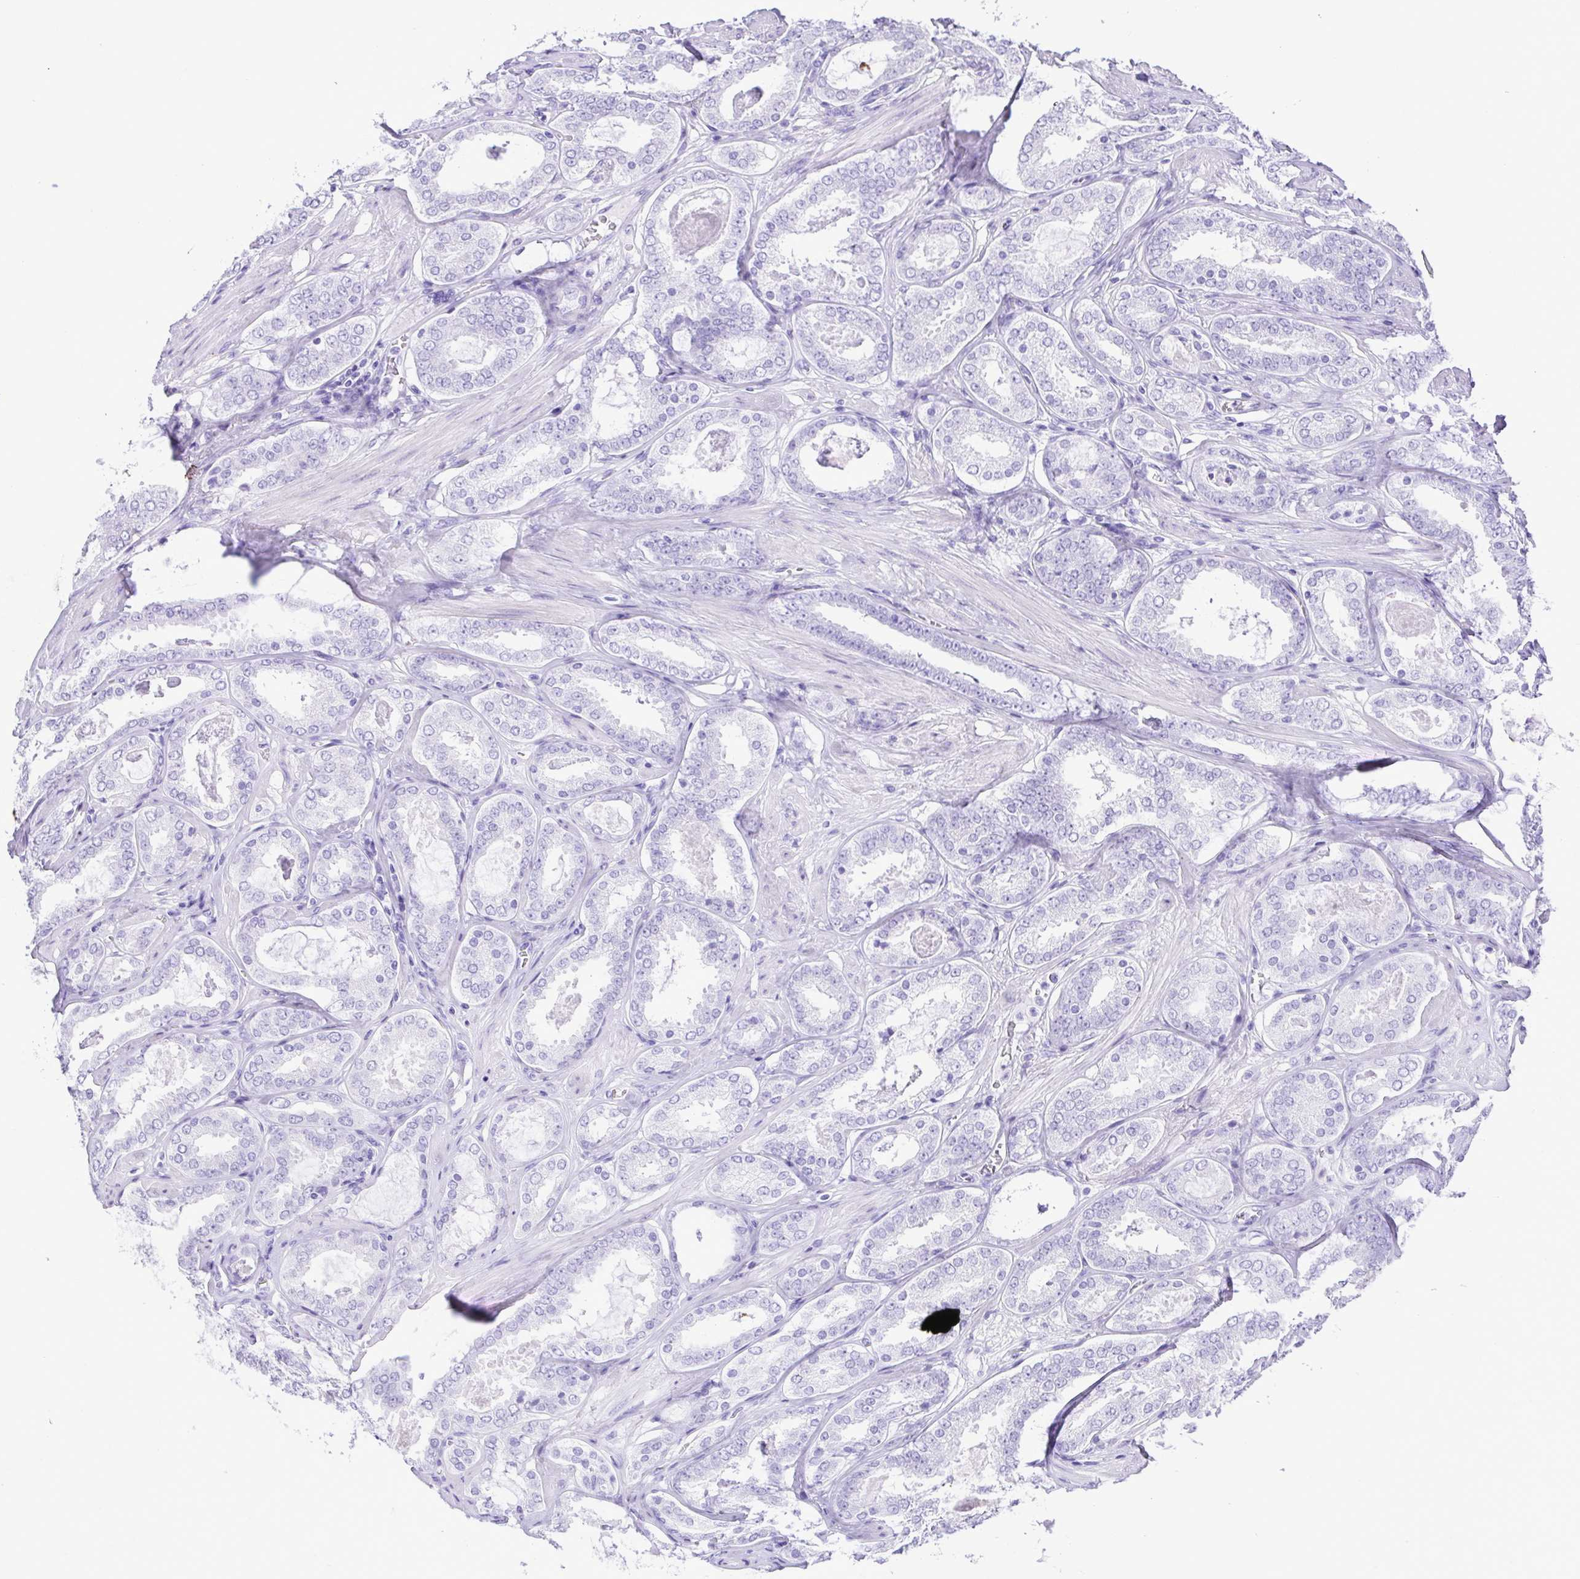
{"staining": {"intensity": "negative", "quantity": "none", "location": "none"}, "tissue": "prostate cancer", "cell_type": "Tumor cells", "image_type": "cancer", "snomed": [{"axis": "morphology", "description": "Adenocarcinoma, High grade"}, {"axis": "topography", "description": "Prostate"}], "caption": "Tumor cells are negative for protein expression in human high-grade adenocarcinoma (prostate). The staining is performed using DAB (3,3'-diaminobenzidine) brown chromogen with nuclei counter-stained in using hematoxylin.", "gene": "CASP14", "patient": {"sex": "male", "age": 63}}